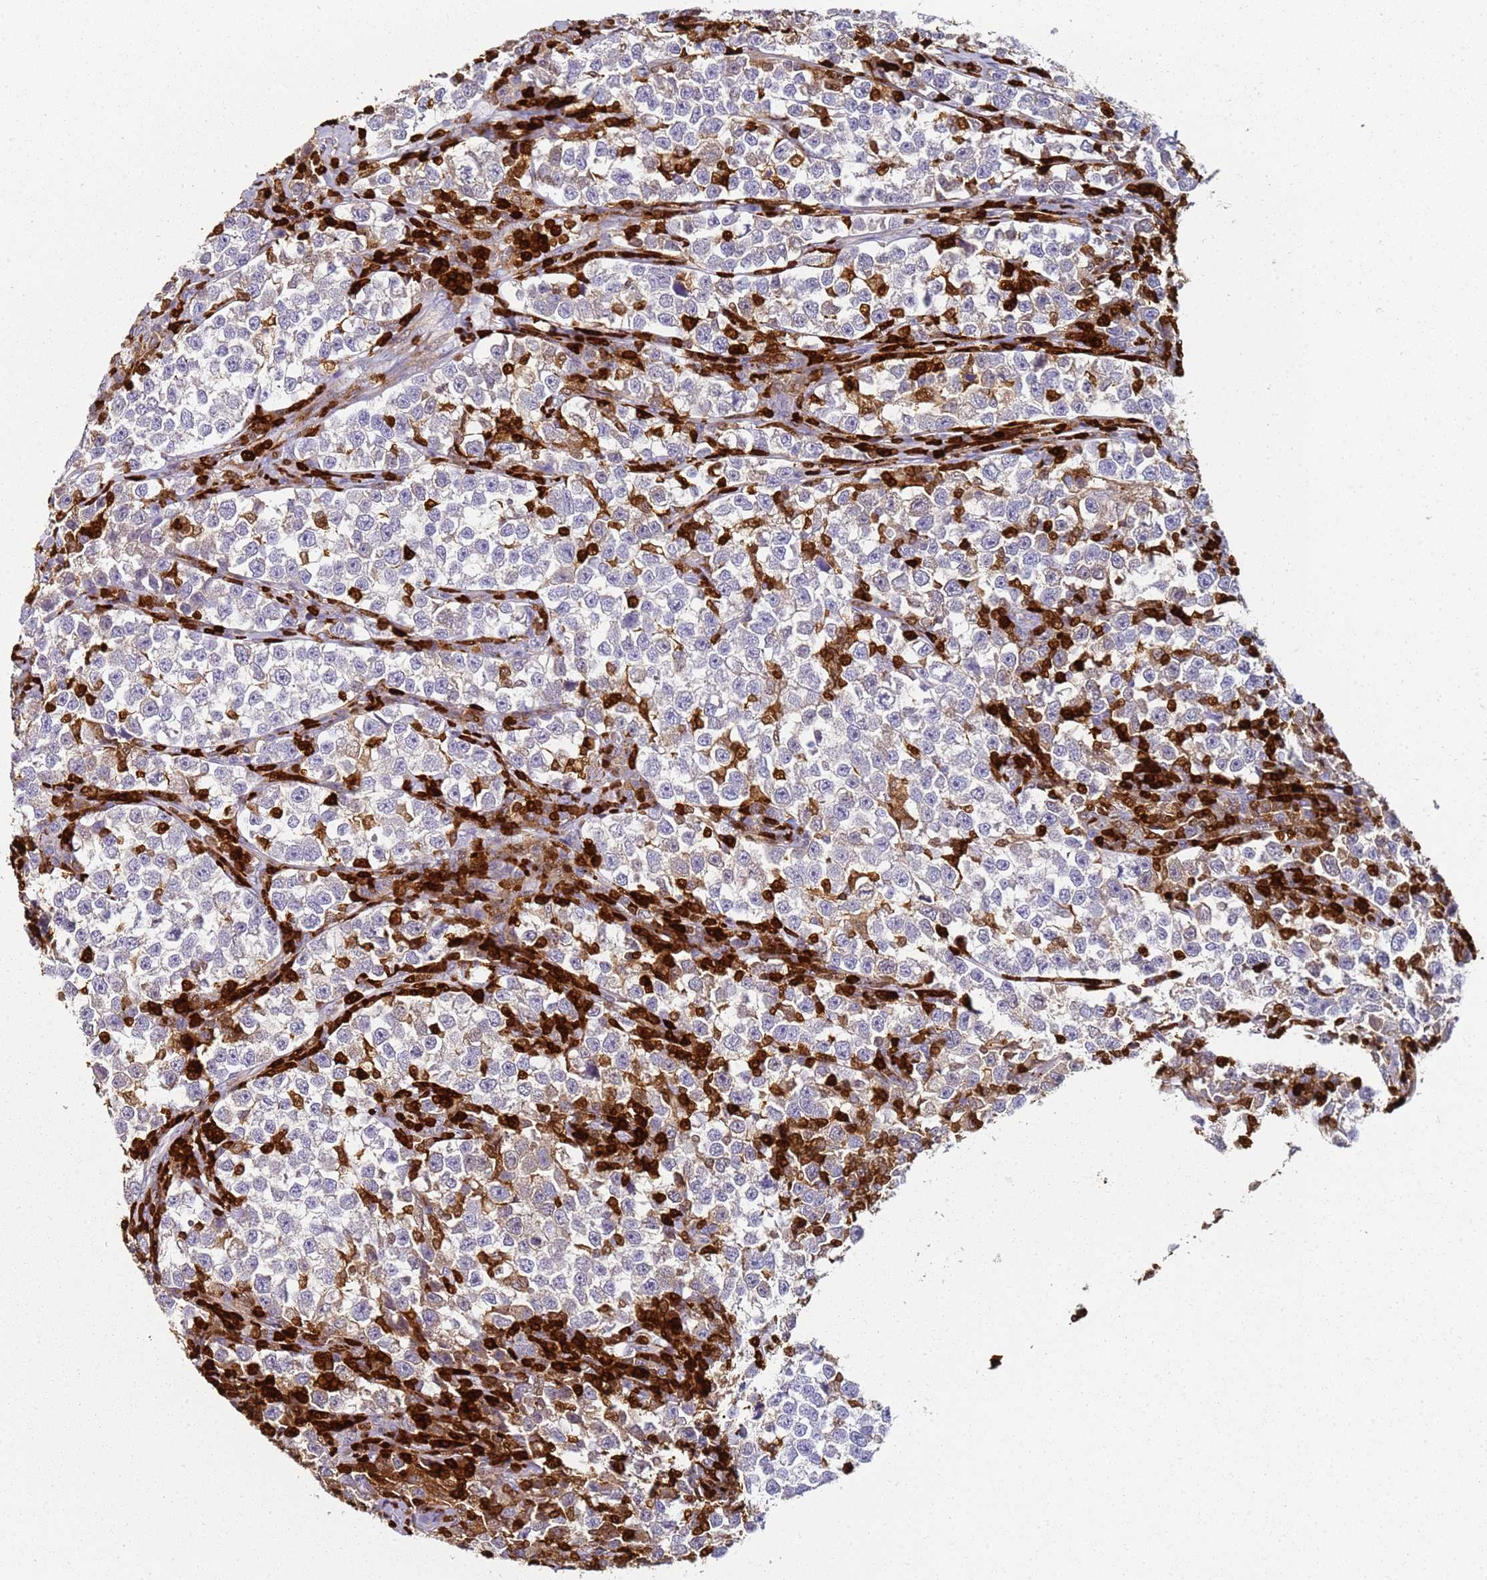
{"staining": {"intensity": "negative", "quantity": "none", "location": "none"}, "tissue": "testis cancer", "cell_type": "Tumor cells", "image_type": "cancer", "snomed": [{"axis": "morphology", "description": "Normal tissue, NOS"}, {"axis": "morphology", "description": "Seminoma, NOS"}, {"axis": "topography", "description": "Testis"}], "caption": "Tumor cells show no significant protein positivity in seminoma (testis). (Brightfield microscopy of DAB immunohistochemistry at high magnification).", "gene": "S100A4", "patient": {"sex": "male", "age": 43}}